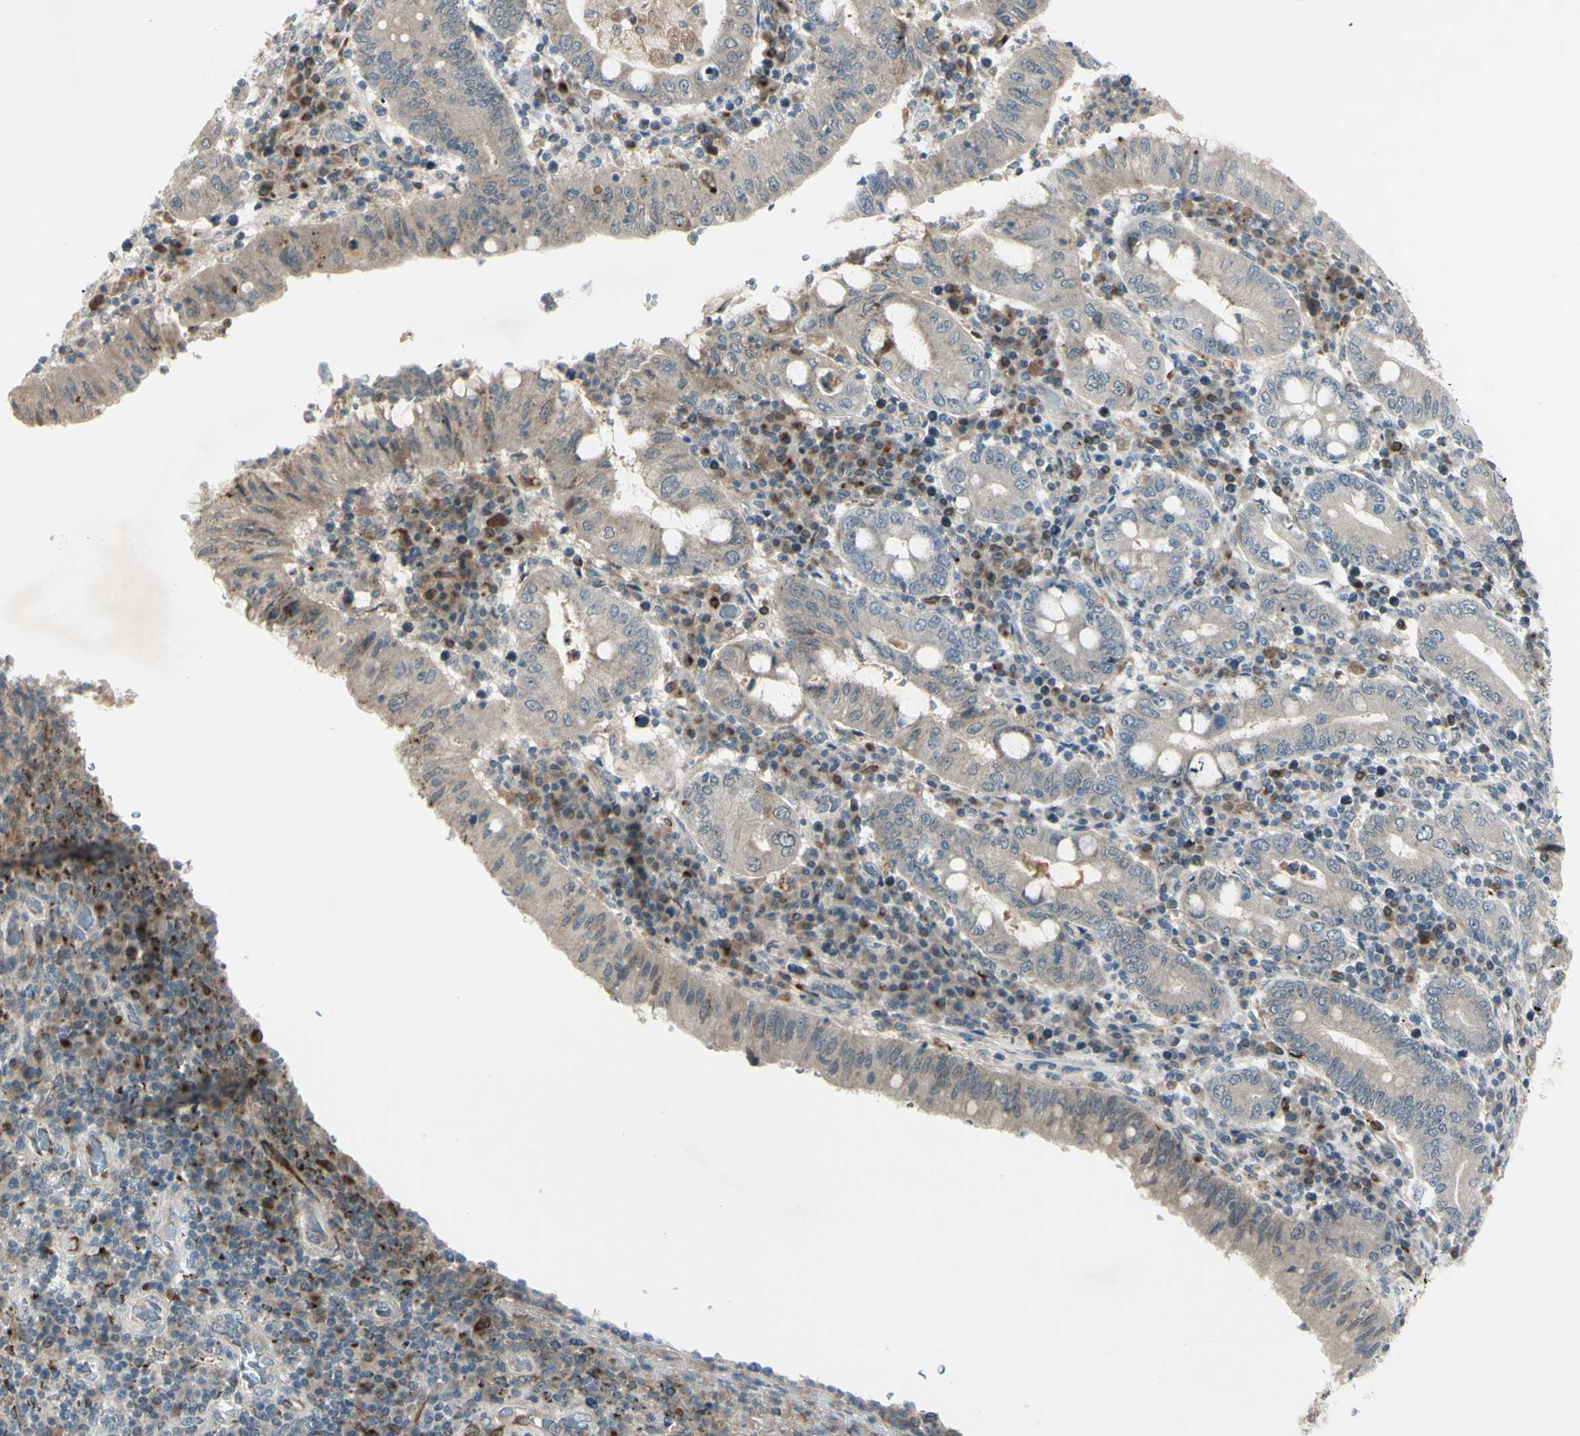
{"staining": {"intensity": "negative", "quantity": "none", "location": "none"}, "tissue": "stomach cancer", "cell_type": "Tumor cells", "image_type": "cancer", "snomed": [{"axis": "morphology", "description": "Normal tissue, NOS"}, {"axis": "morphology", "description": "Adenocarcinoma, NOS"}, {"axis": "topography", "description": "Esophagus"}, {"axis": "topography", "description": "Stomach, upper"}, {"axis": "topography", "description": "Peripheral nerve tissue"}], "caption": "Immunohistochemistry (IHC) of human stomach cancer demonstrates no staining in tumor cells.", "gene": "FGFR2", "patient": {"sex": "male", "age": 62}}